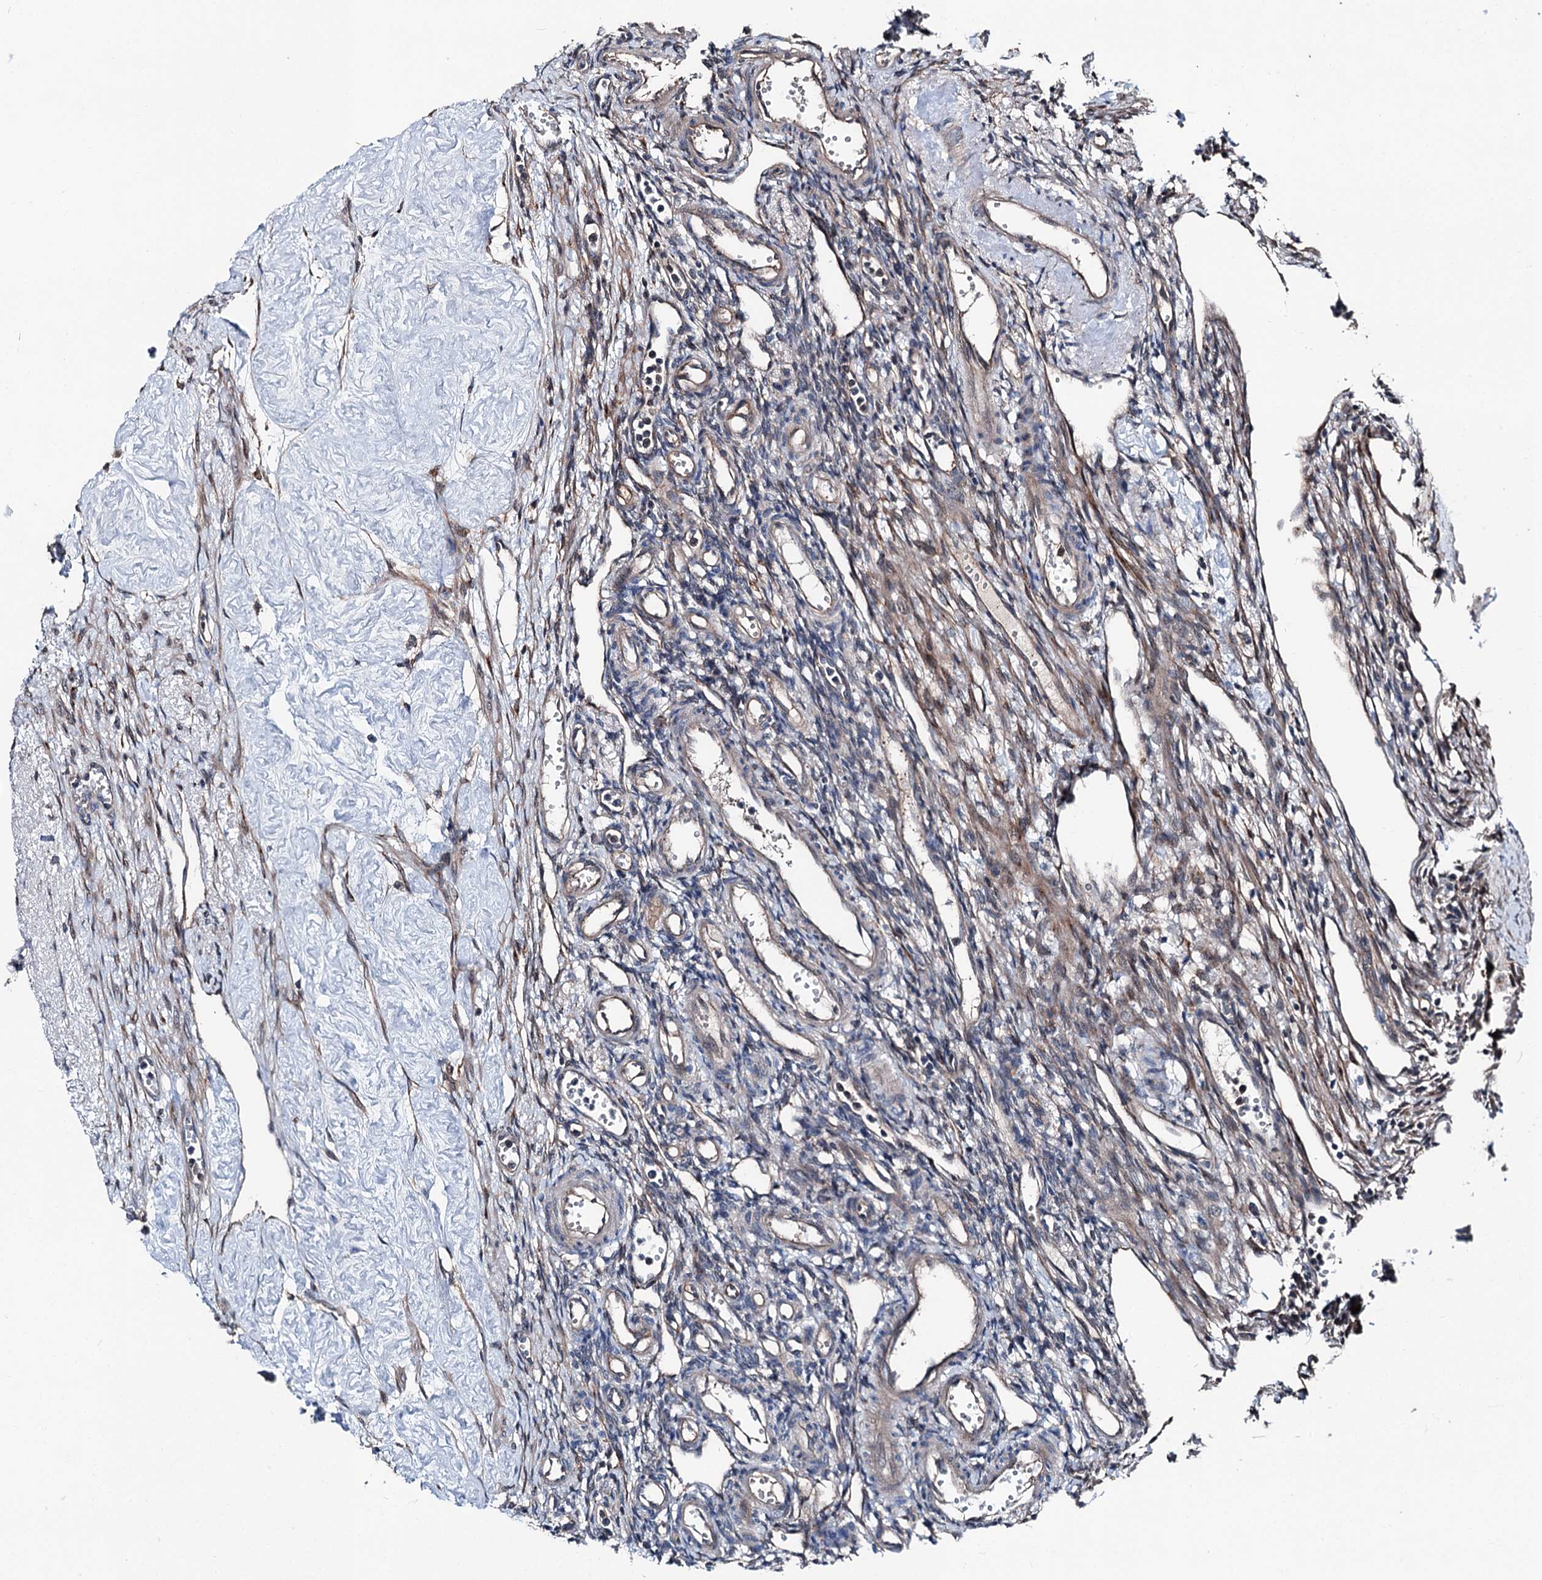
{"staining": {"intensity": "negative", "quantity": "none", "location": "none"}, "tissue": "ovary", "cell_type": "Ovarian stroma cells", "image_type": "normal", "snomed": [{"axis": "morphology", "description": "Normal tissue, NOS"}, {"axis": "morphology", "description": "Cyst, NOS"}, {"axis": "topography", "description": "Ovary"}], "caption": "The immunohistochemistry (IHC) micrograph has no significant staining in ovarian stroma cells of ovary.", "gene": "PSMD13", "patient": {"sex": "female", "age": 33}}